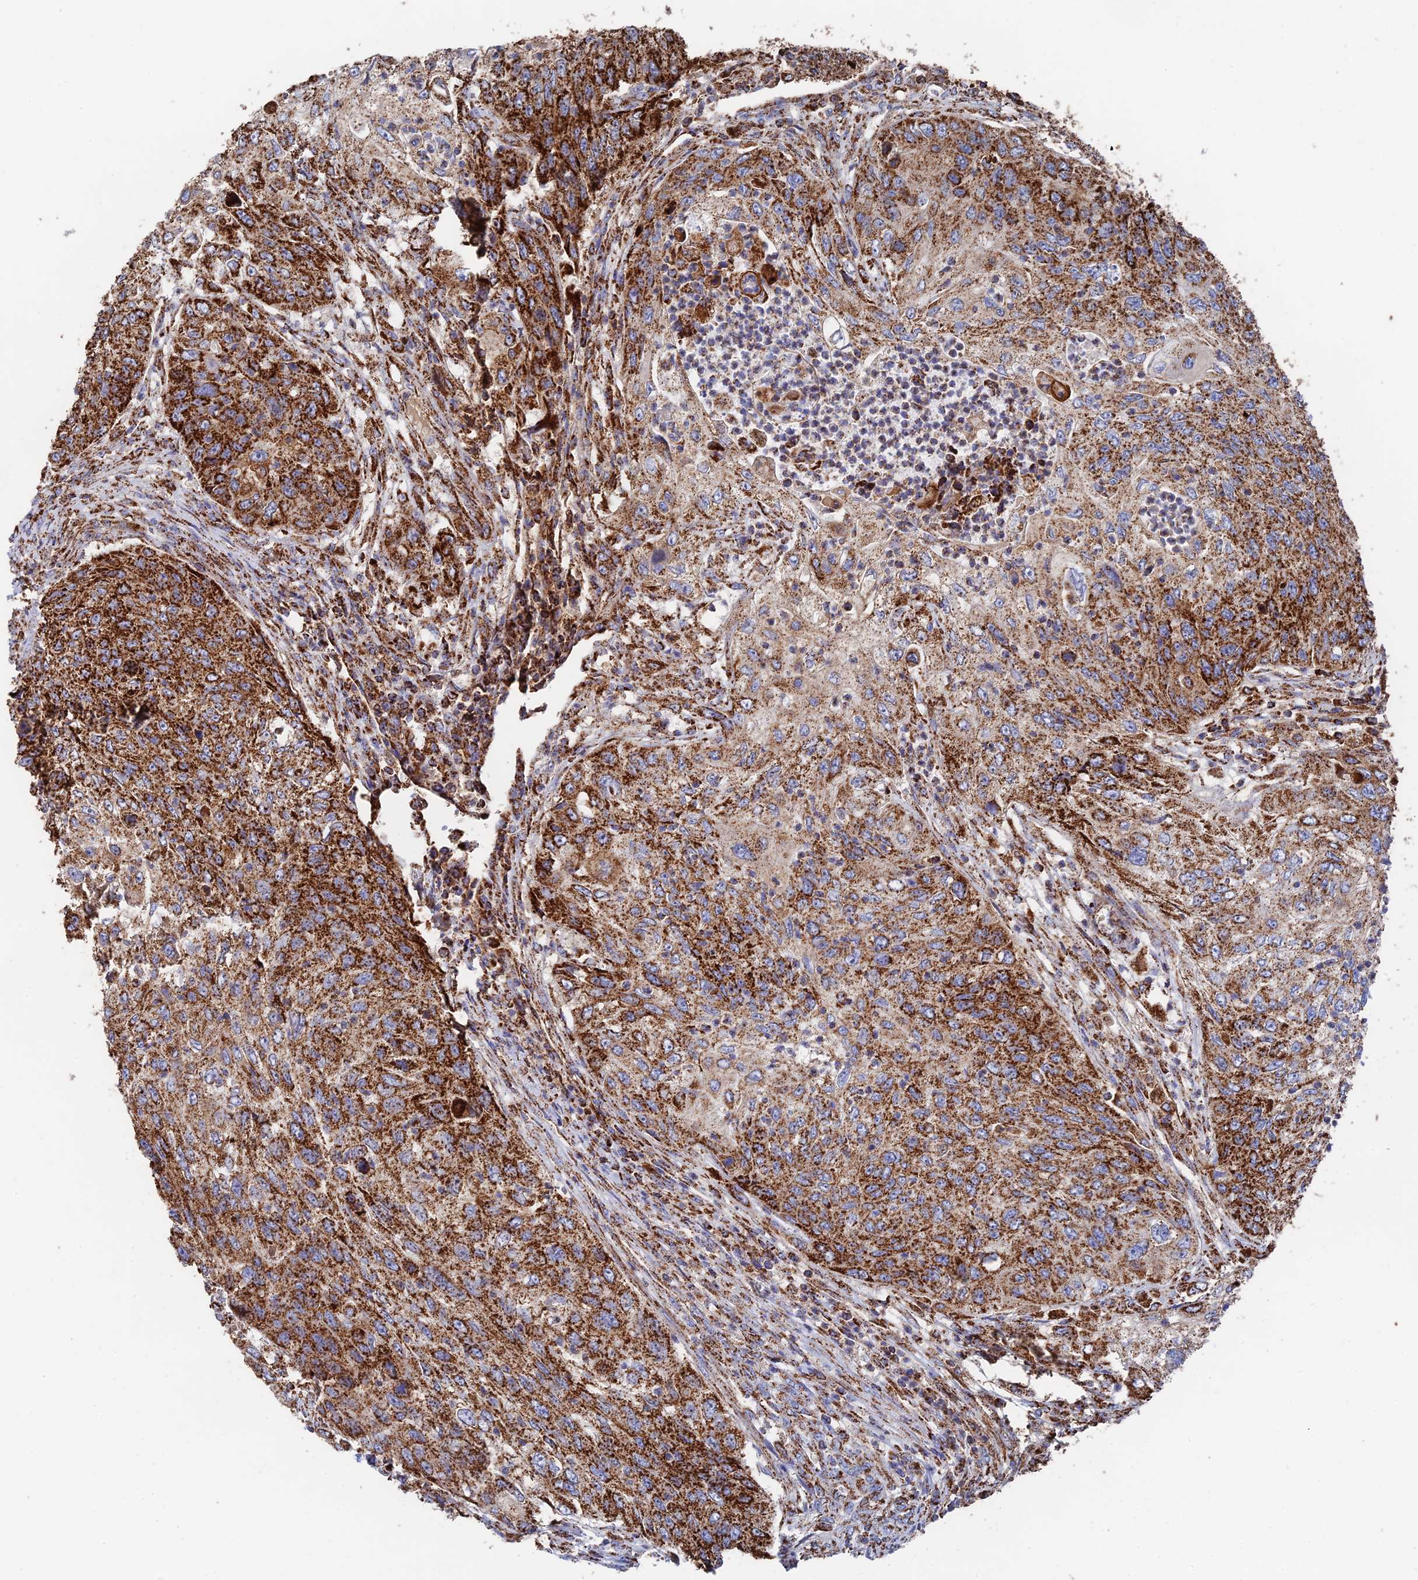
{"staining": {"intensity": "strong", "quantity": ">75%", "location": "cytoplasmic/membranous"}, "tissue": "urothelial cancer", "cell_type": "Tumor cells", "image_type": "cancer", "snomed": [{"axis": "morphology", "description": "Urothelial carcinoma, High grade"}, {"axis": "topography", "description": "Urinary bladder"}], "caption": "High-power microscopy captured an immunohistochemistry histopathology image of high-grade urothelial carcinoma, revealing strong cytoplasmic/membranous positivity in approximately >75% of tumor cells.", "gene": "HAUS8", "patient": {"sex": "female", "age": 60}}